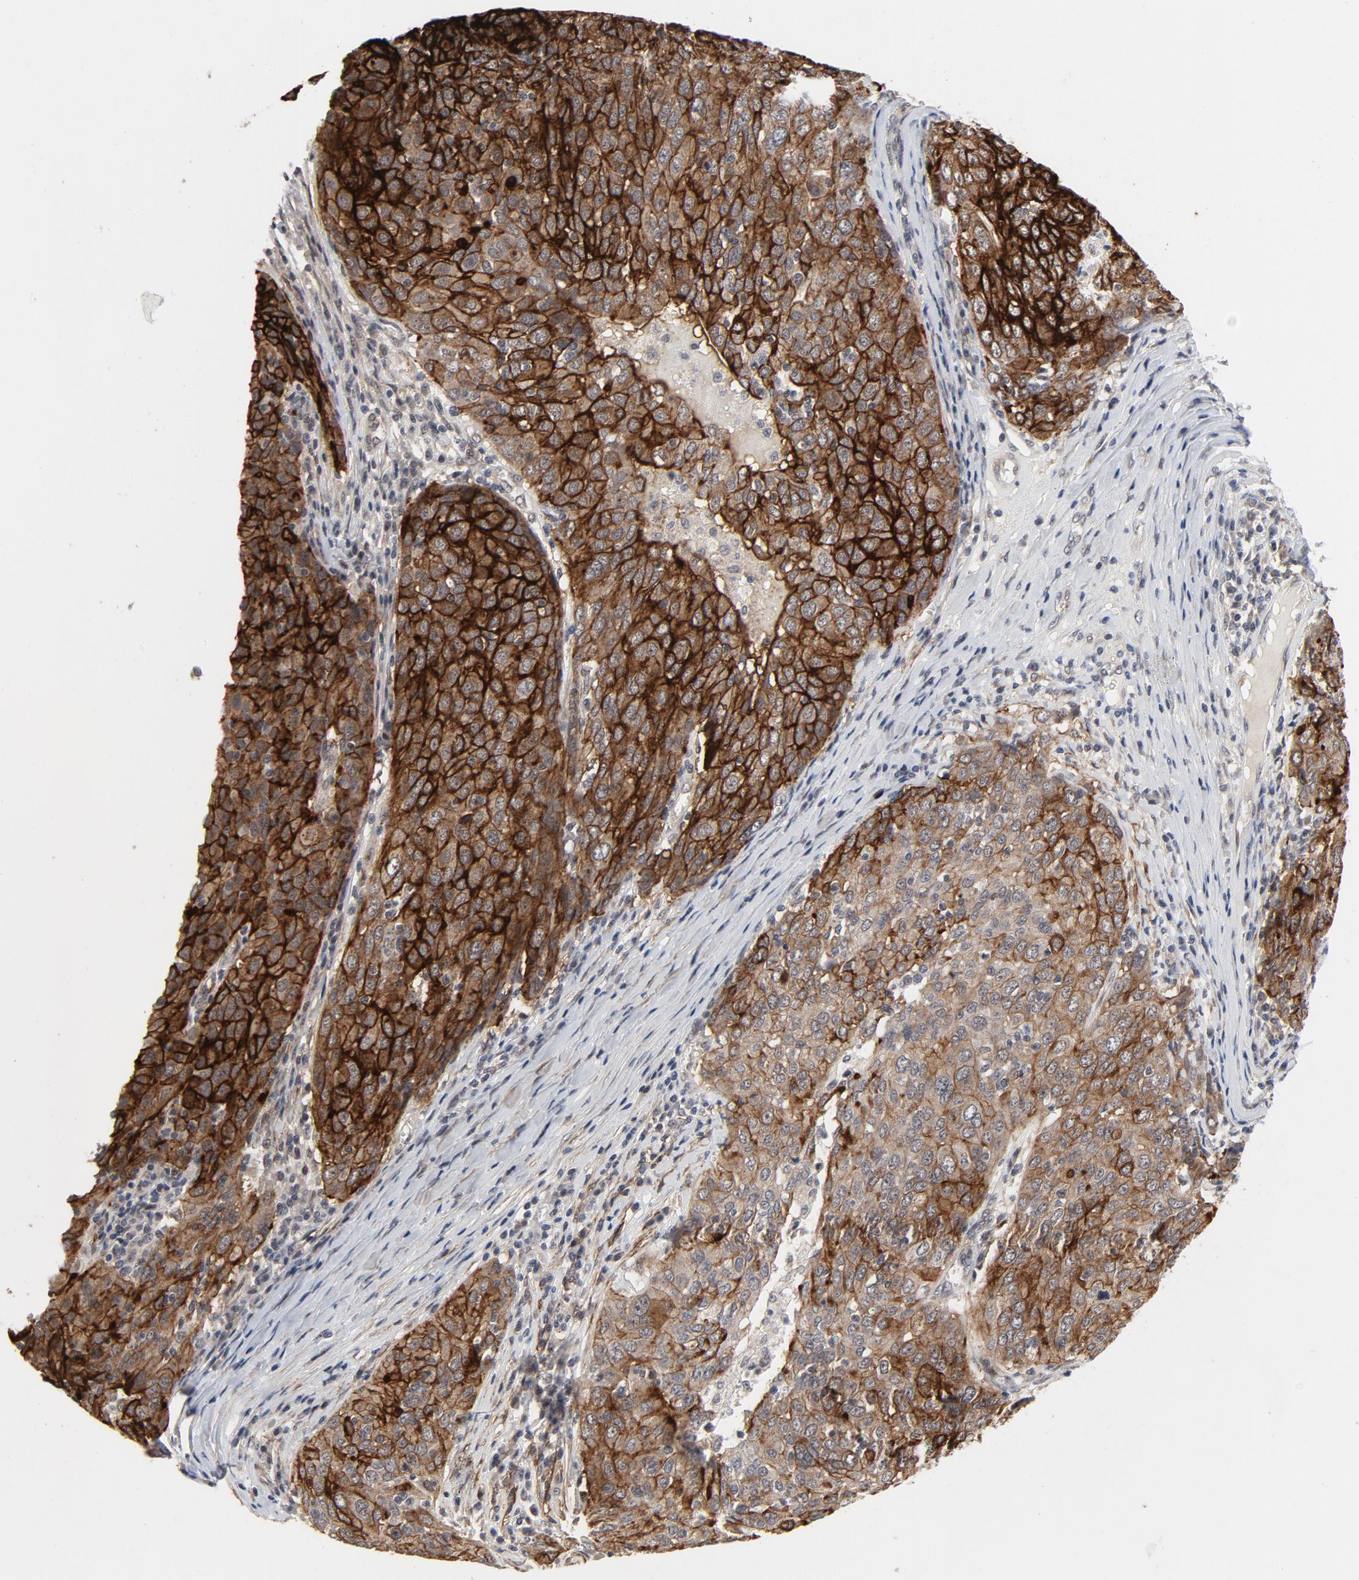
{"staining": {"intensity": "strong", "quantity": ">75%", "location": "cytoplasmic/membranous"}, "tissue": "ovarian cancer", "cell_type": "Tumor cells", "image_type": "cancer", "snomed": [{"axis": "morphology", "description": "Carcinoma, endometroid"}, {"axis": "topography", "description": "Ovary"}], "caption": "Immunohistochemical staining of human ovarian cancer shows high levels of strong cytoplasmic/membranous protein staining in approximately >75% of tumor cells.", "gene": "ZKSCAN8", "patient": {"sex": "female", "age": 50}}